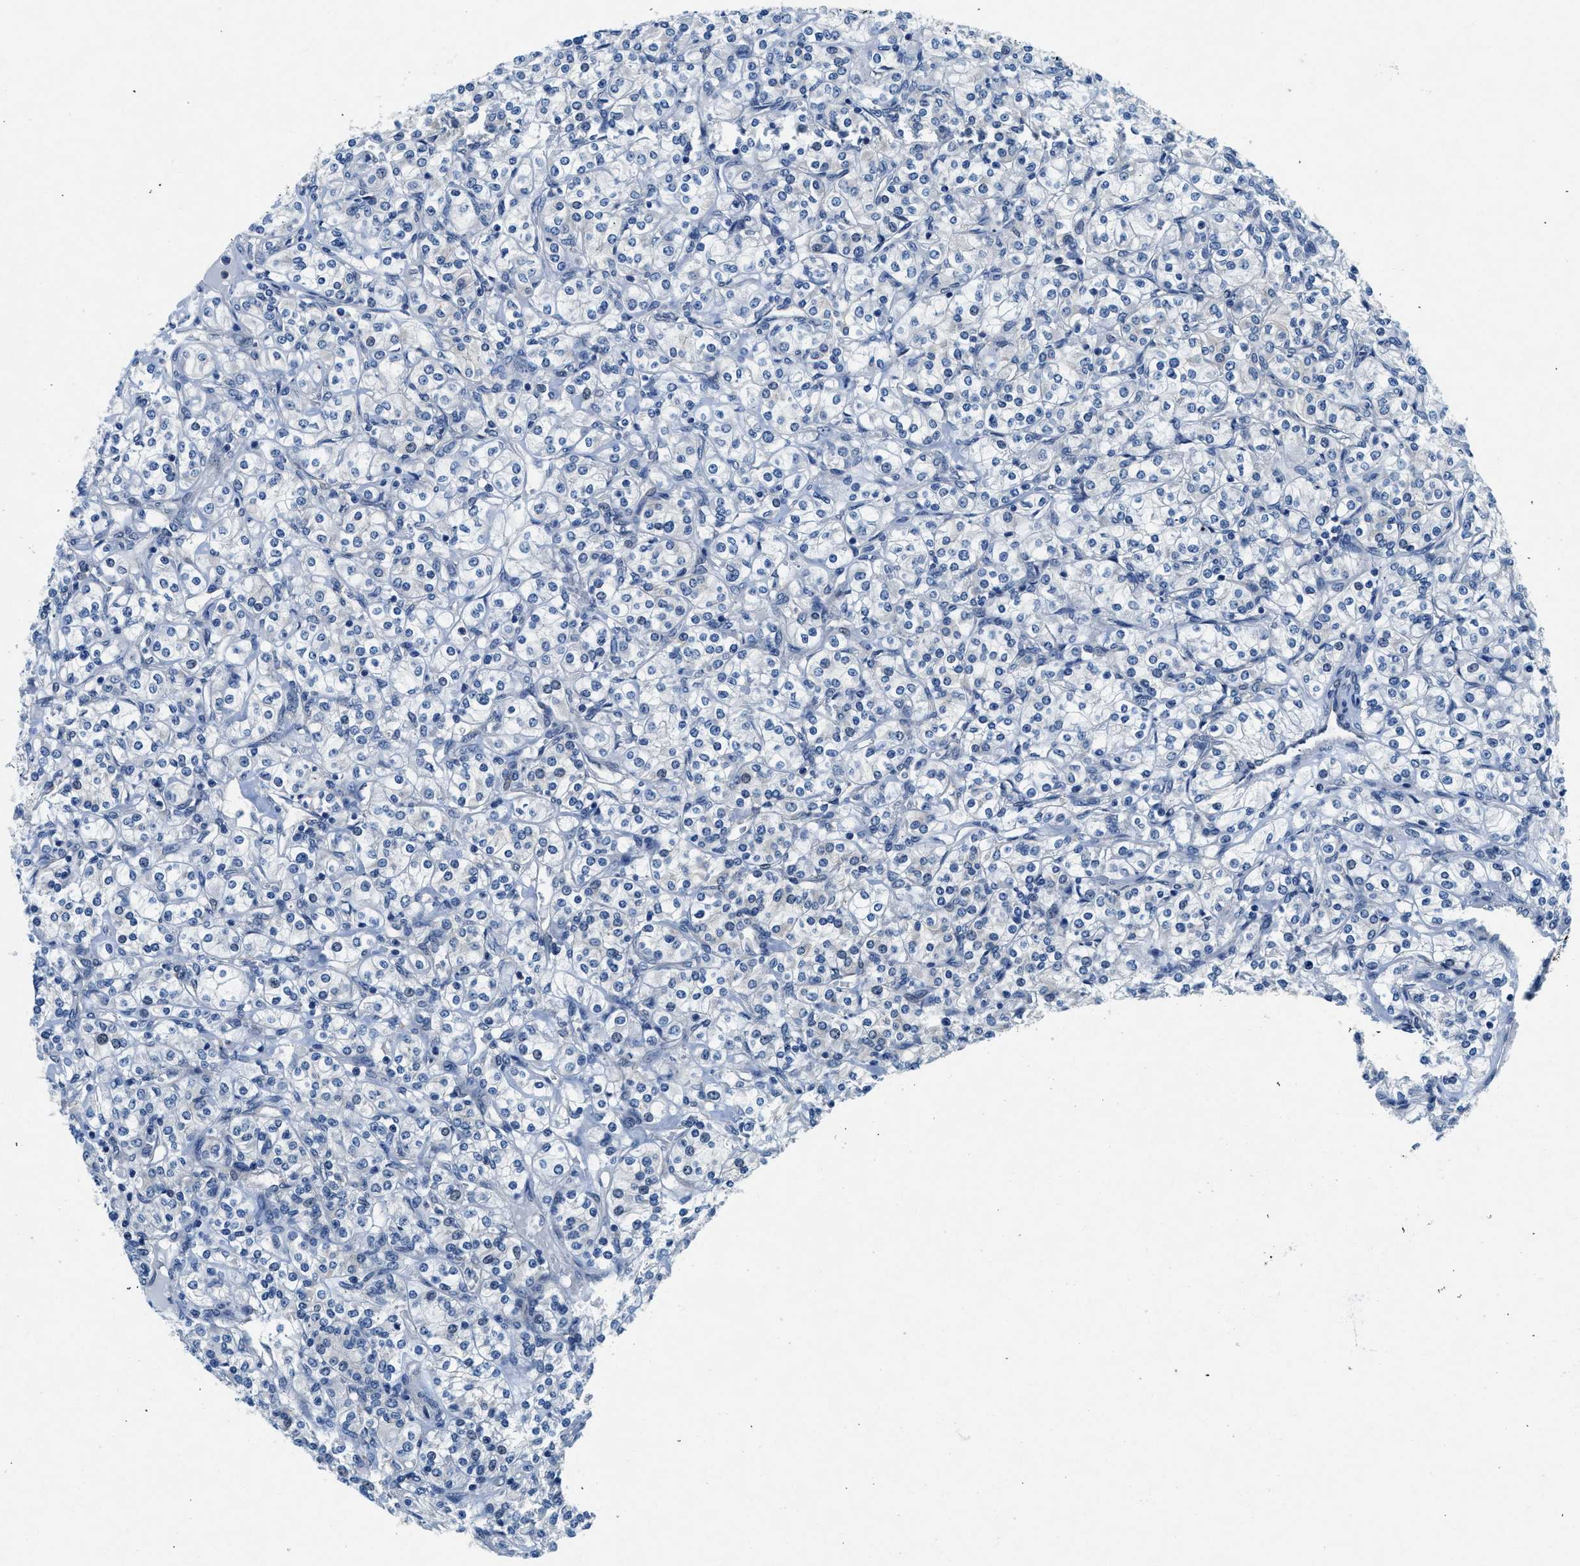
{"staining": {"intensity": "negative", "quantity": "none", "location": "none"}, "tissue": "renal cancer", "cell_type": "Tumor cells", "image_type": "cancer", "snomed": [{"axis": "morphology", "description": "Adenocarcinoma, NOS"}, {"axis": "topography", "description": "Kidney"}], "caption": "There is no significant staining in tumor cells of renal cancer.", "gene": "COPS2", "patient": {"sex": "male", "age": 77}}